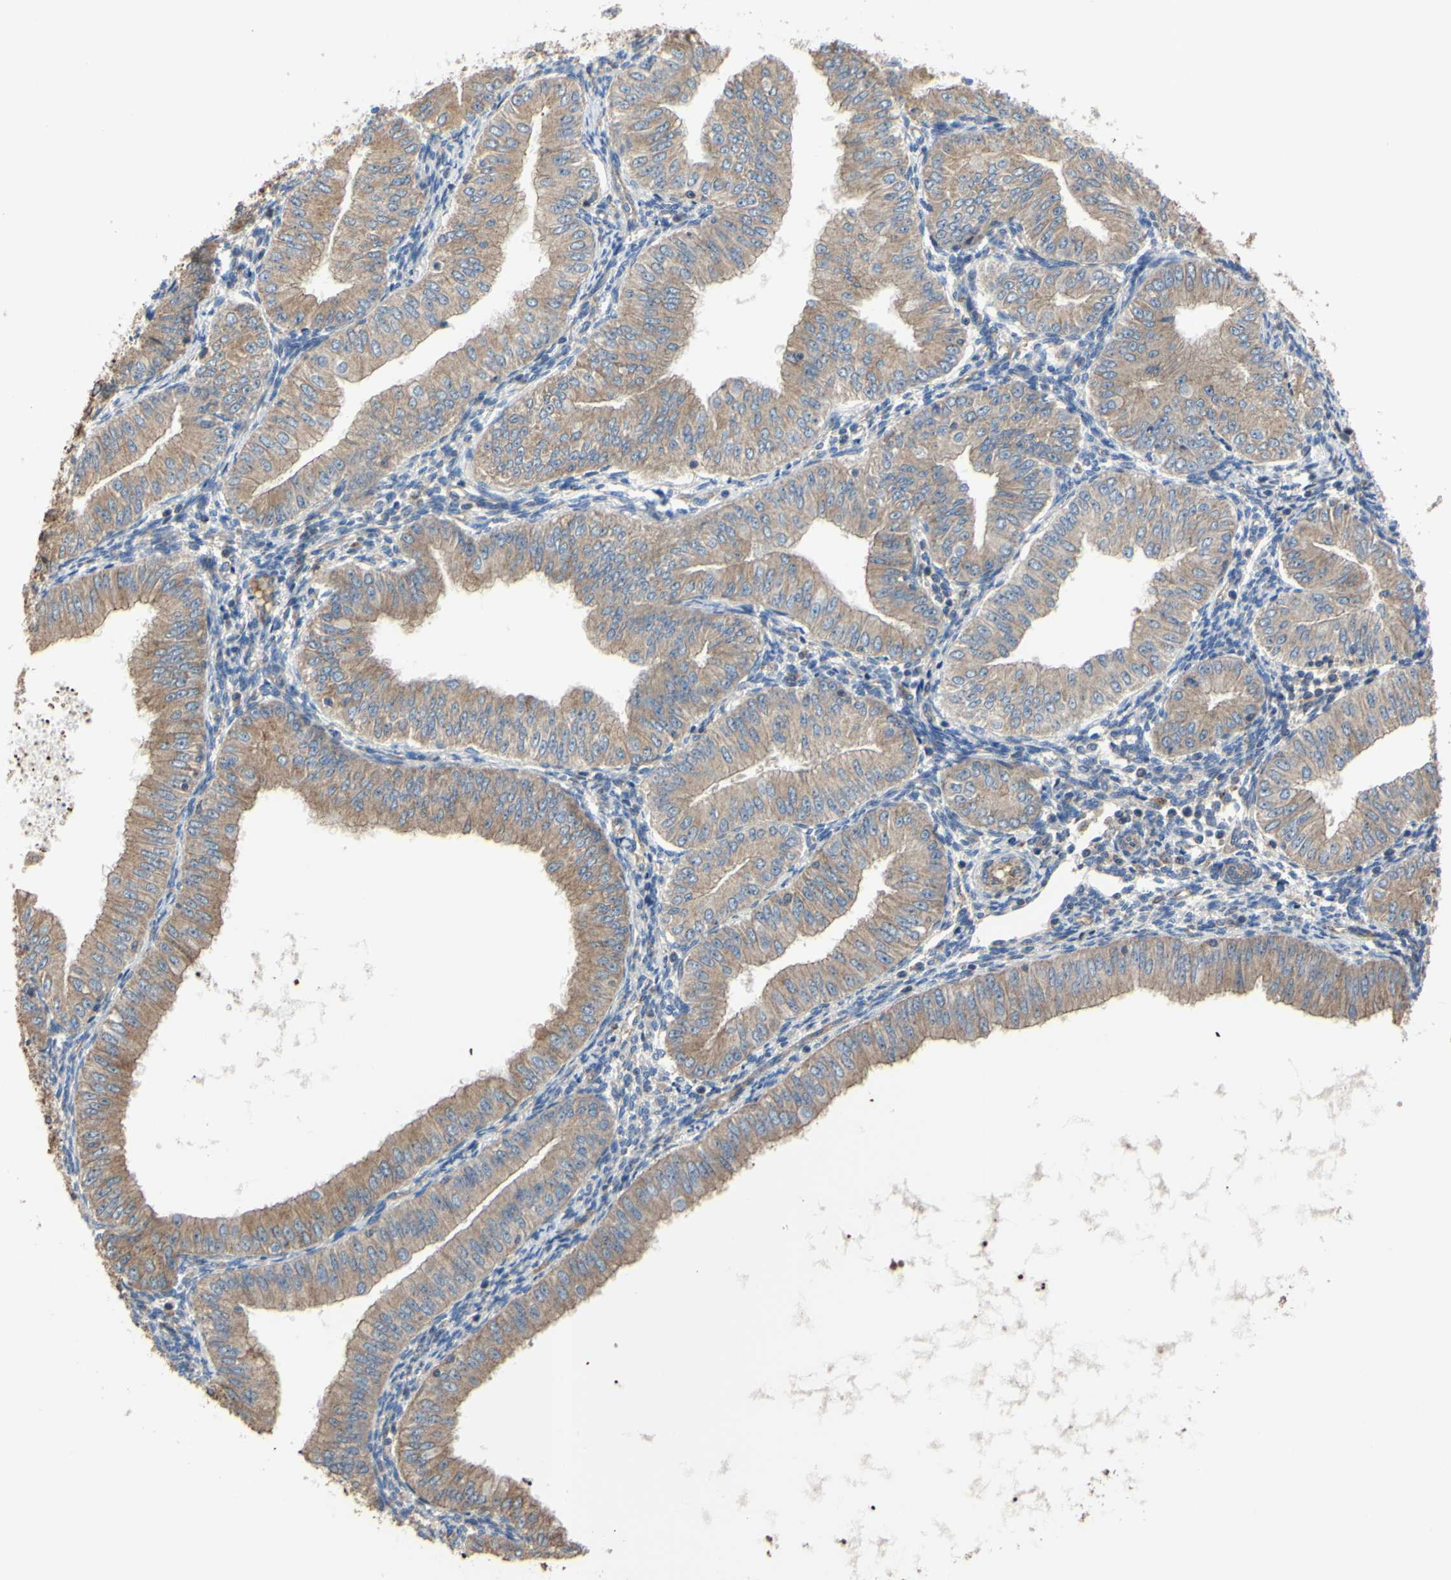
{"staining": {"intensity": "moderate", "quantity": ">75%", "location": "cytoplasmic/membranous"}, "tissue": "endometrial cancer", "cell_type": "Tumor cells", "image_type": "cancer", "snomed": [{"axis": "morphology", "description": "Normal tissue, NOS"}, {"axis": "morphology", "description": "Adenocarcinoma, NOS"}, {"axis": "topography", "description": "Endometrium"}], "caption": "Adenocarcinoma (endometrial) stained with a brown dye demonstrates moderate cytoplasmic/membranous positive positivity in about >75% of tumor cells.", "gene": "BECN1", "patient": {"sex": "female", "age": 53}}